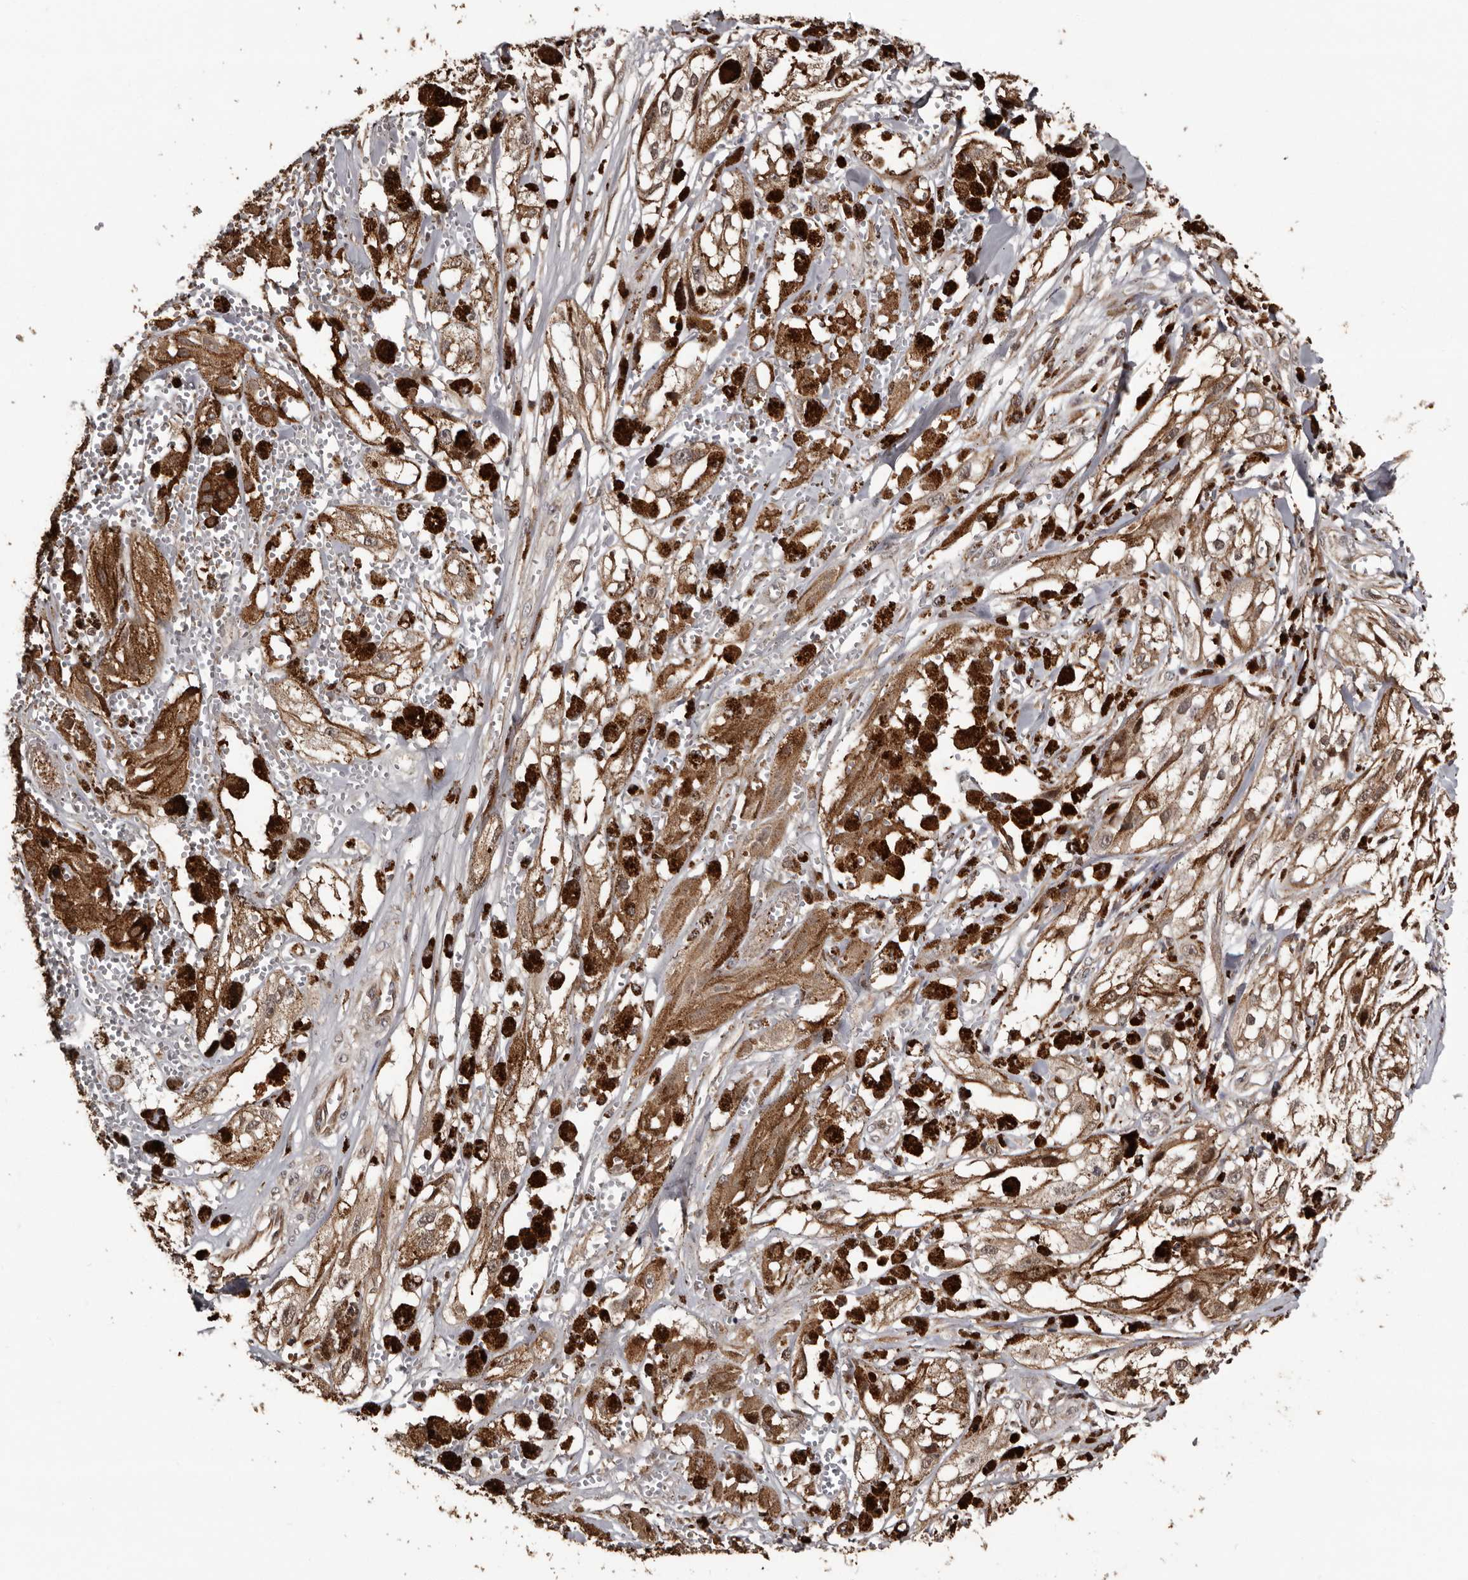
{"staining": {"intensity": "moderate", "quantity": ">75%", "location": "cytoplasmic/membranous"}, "tissue": "melanoma", "cell_type": "Tumor cells", "image_type": "cancer", "snomed": [{"axis": "morphology", "description": "Malignant melanoma, NOS"}, {"axis": "topography", "description": "Skin"}], "caption": "Immunohistochemical staining of malignant melanoma exhibits medium levels of moderate cytoplasmic/membranous staining in about >75% of tumor cells. The staining was performed using DAB (3,3'-diaminobenzidine) to visualize the protein expression in brown, while the nuclei were stained in blue with hematoxylin (Magnification: 20x).", "gene": "SERTAD4", "patient": {"sex": "male", "age": 88}}